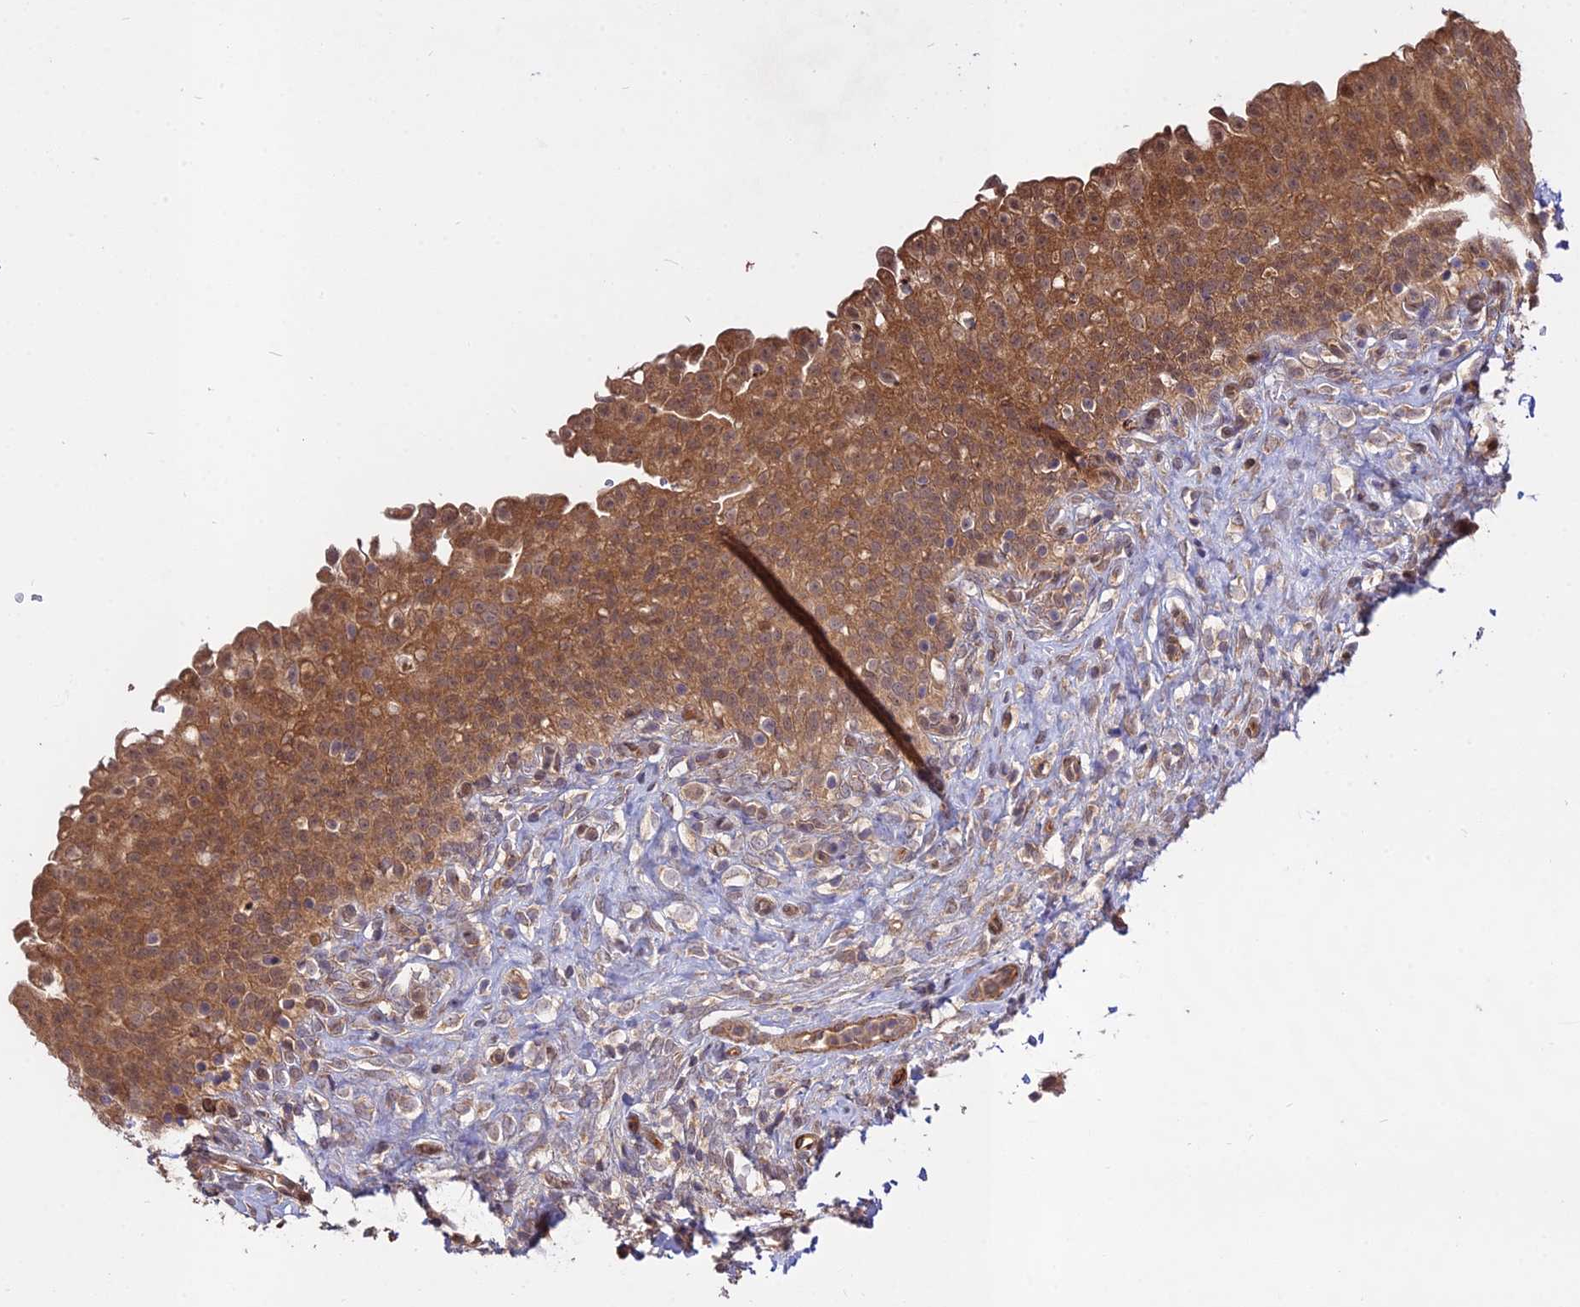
{"staining": {"intensity": "moderate", "quantity": ">75%", "location": "cytoplasmic/membranous,nuclear"}, "tissue": "urinary bladder", "cell_type": "Urothelial cells", "image_type": "normal", "snomed": [{"axis": "morphology", "description": "Urothelial carcinoma, High grade"}, {"axis": "topography", "description": "Urinary bladder"}], "caption": "Protein staining of unremarkable urinary bladder demonstrates moderate cytoplasmic/membranous,nuclear staining in approximately >75% of urothelial cells. (DAB (3,3'-diaminobenzidine) = brown stain, brightfield microscopy at high magnification).", "gene": "GRTP1", "patient": {"sex": "male", "age": 46}}